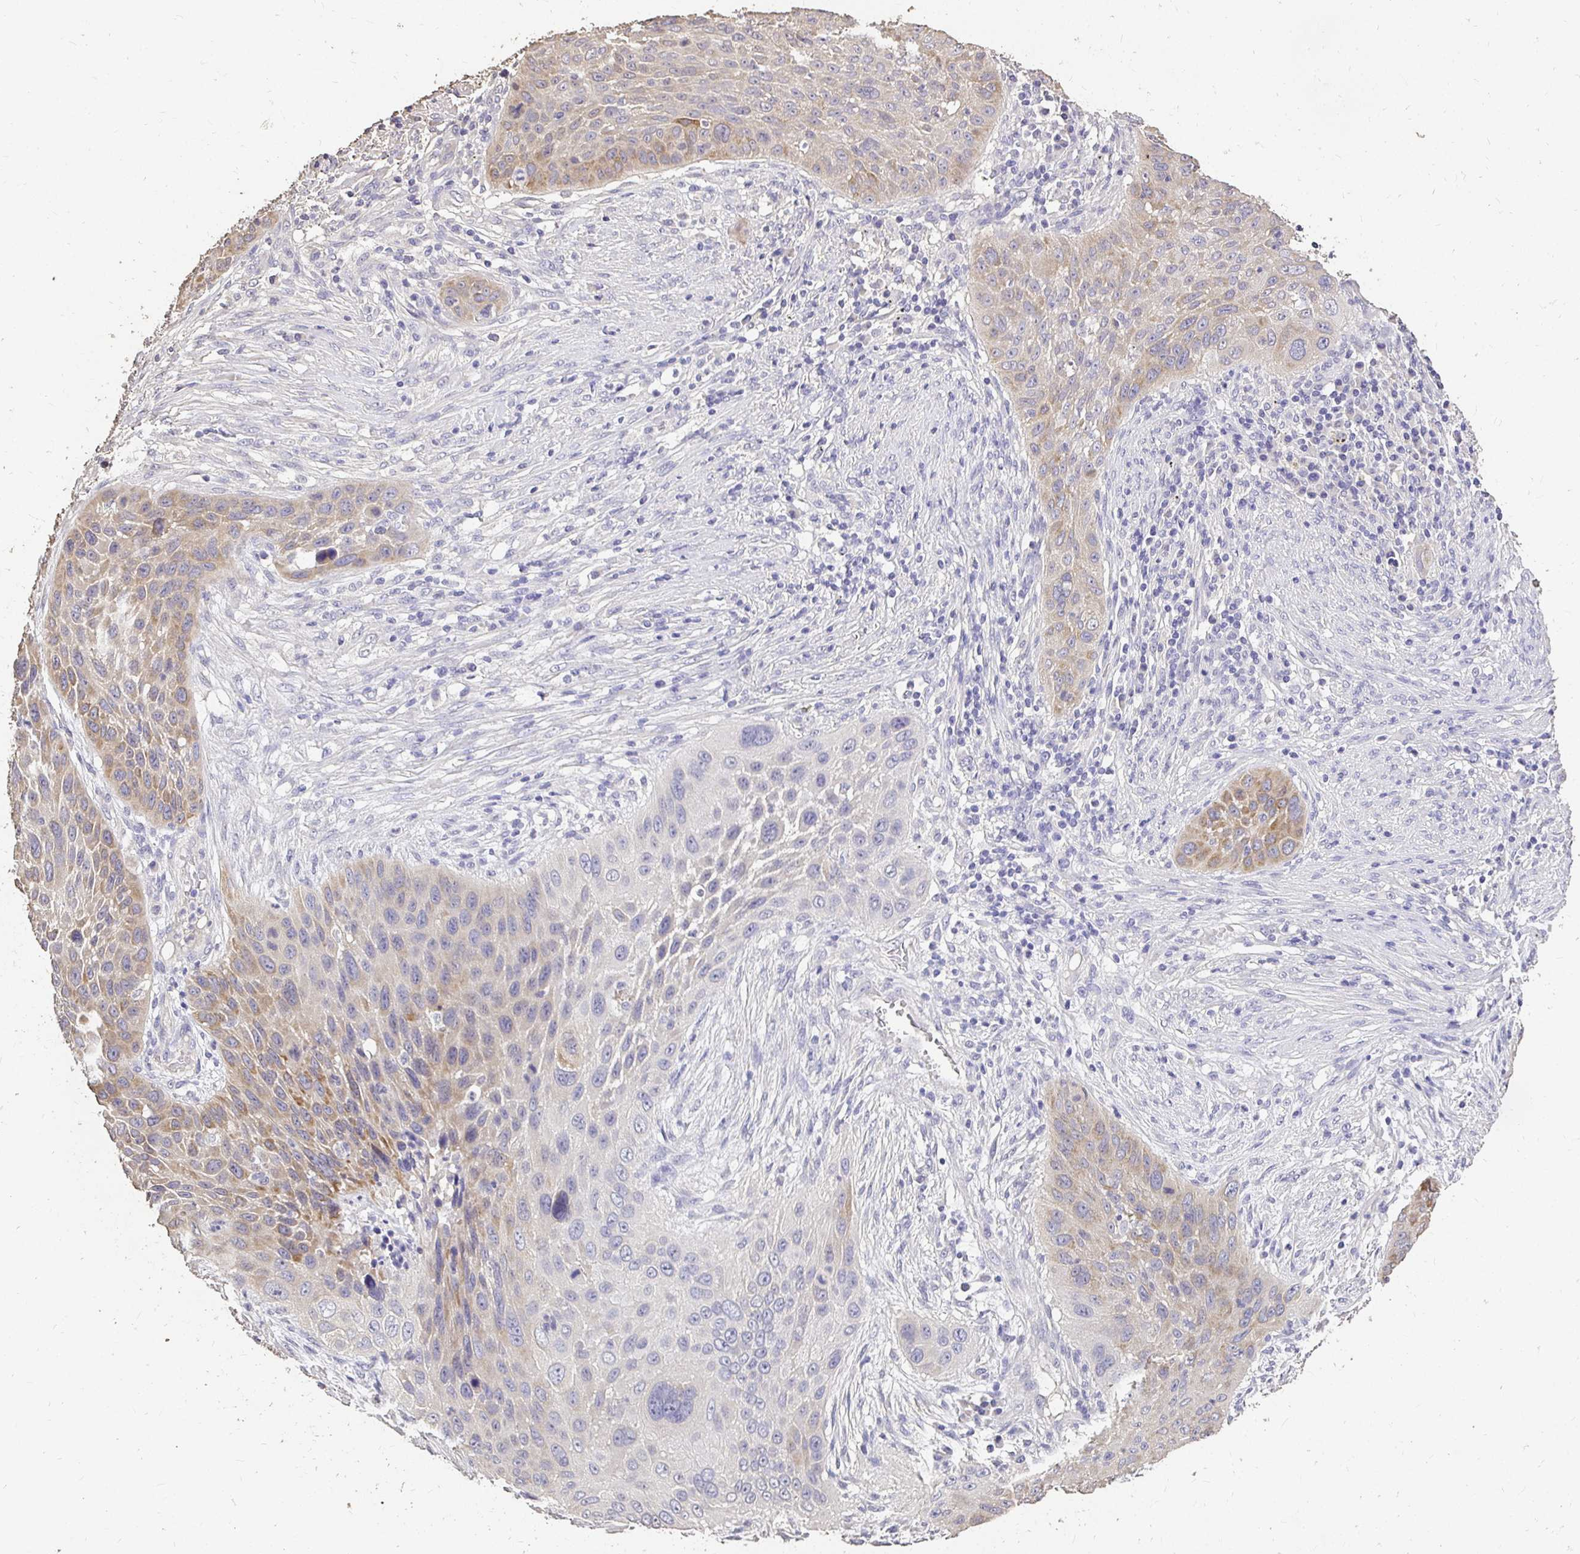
{"staining": {"intensity": "weak", "quantity": "25%-75%", "location": "cytoplasmic/membranous"}, "tissue": "lung cancer", "cell_type": "Tumor cells", "image_type": "cancer", "snomed": [{"axis": "morphology", "description": "Squamous cell carcinoma, NOS"}, {"axis": "topography", "description": "Lung"}], "caption": "Immunohistochemical staining of human lung squamous cell carcinoma exhibits low levels of weak cytoplasmic/membranous protein staining in about 25%-75% of tumor cells.", "gene": "UGT1A6", "patient": {"sex": "male", "age": 63}}